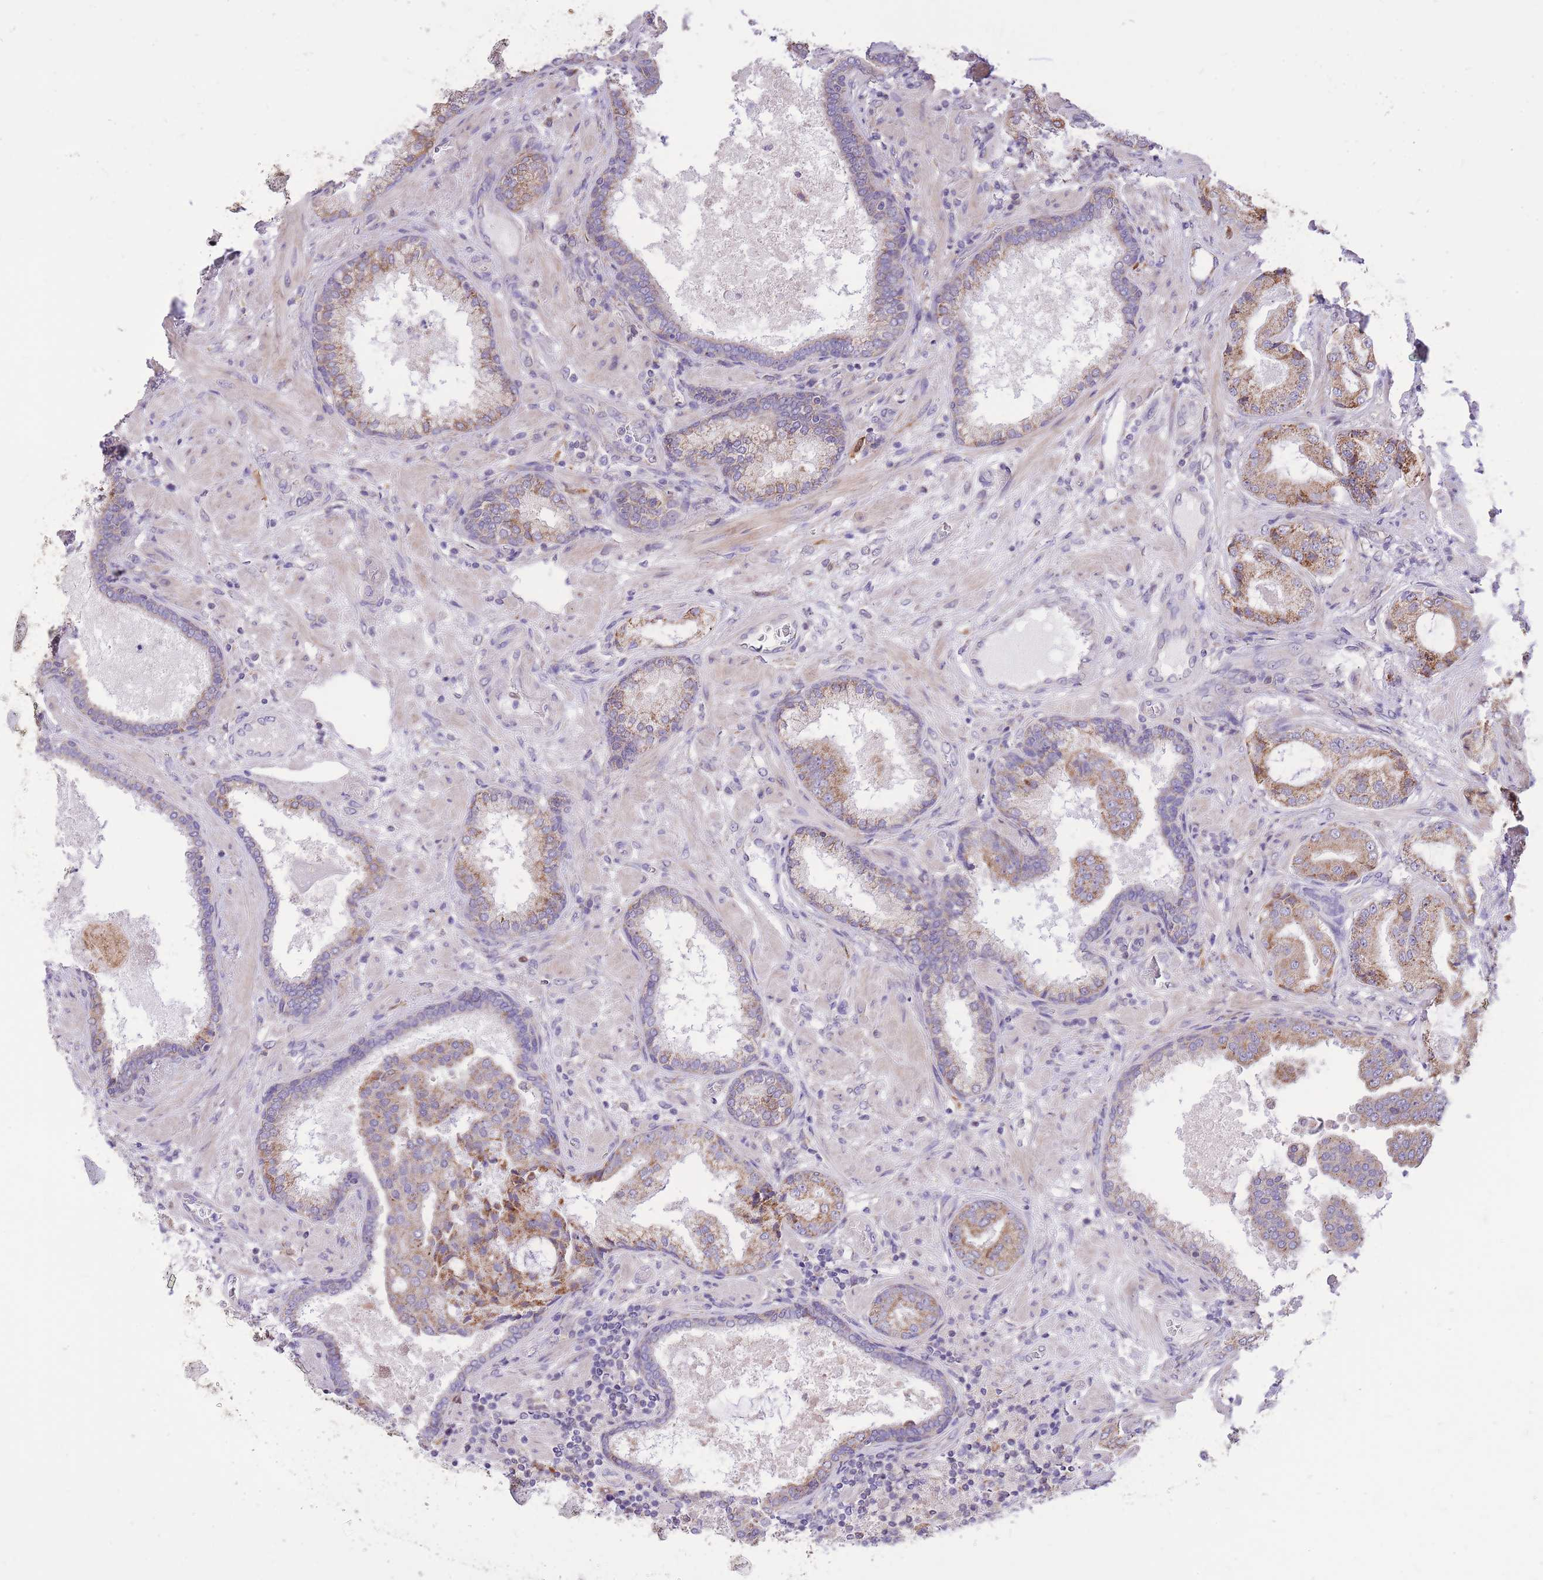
{"staining": {"intensity": "moderate", "quantity": "<25%", "location": "cytoplasmic/membranous"}, "tissue": "prostate cancer", "cell_type": "Tumor cells", "image_type": "cancer", "snomed": [{"axis": "morphology", "description": "Adenocarcinoma, High grade"}, {"axis": "topography", "description": "Prostate"}], "caption": "The image reveals immunohistochemical staining of prostate high-grade adenocarcinoma. There is moderate cytoplasmic/membranous positivity is appreciated in approximately <25% of tumor cells.", "gene": "TOPAZ1", "patient": {"sex": "male", "age": 68}}